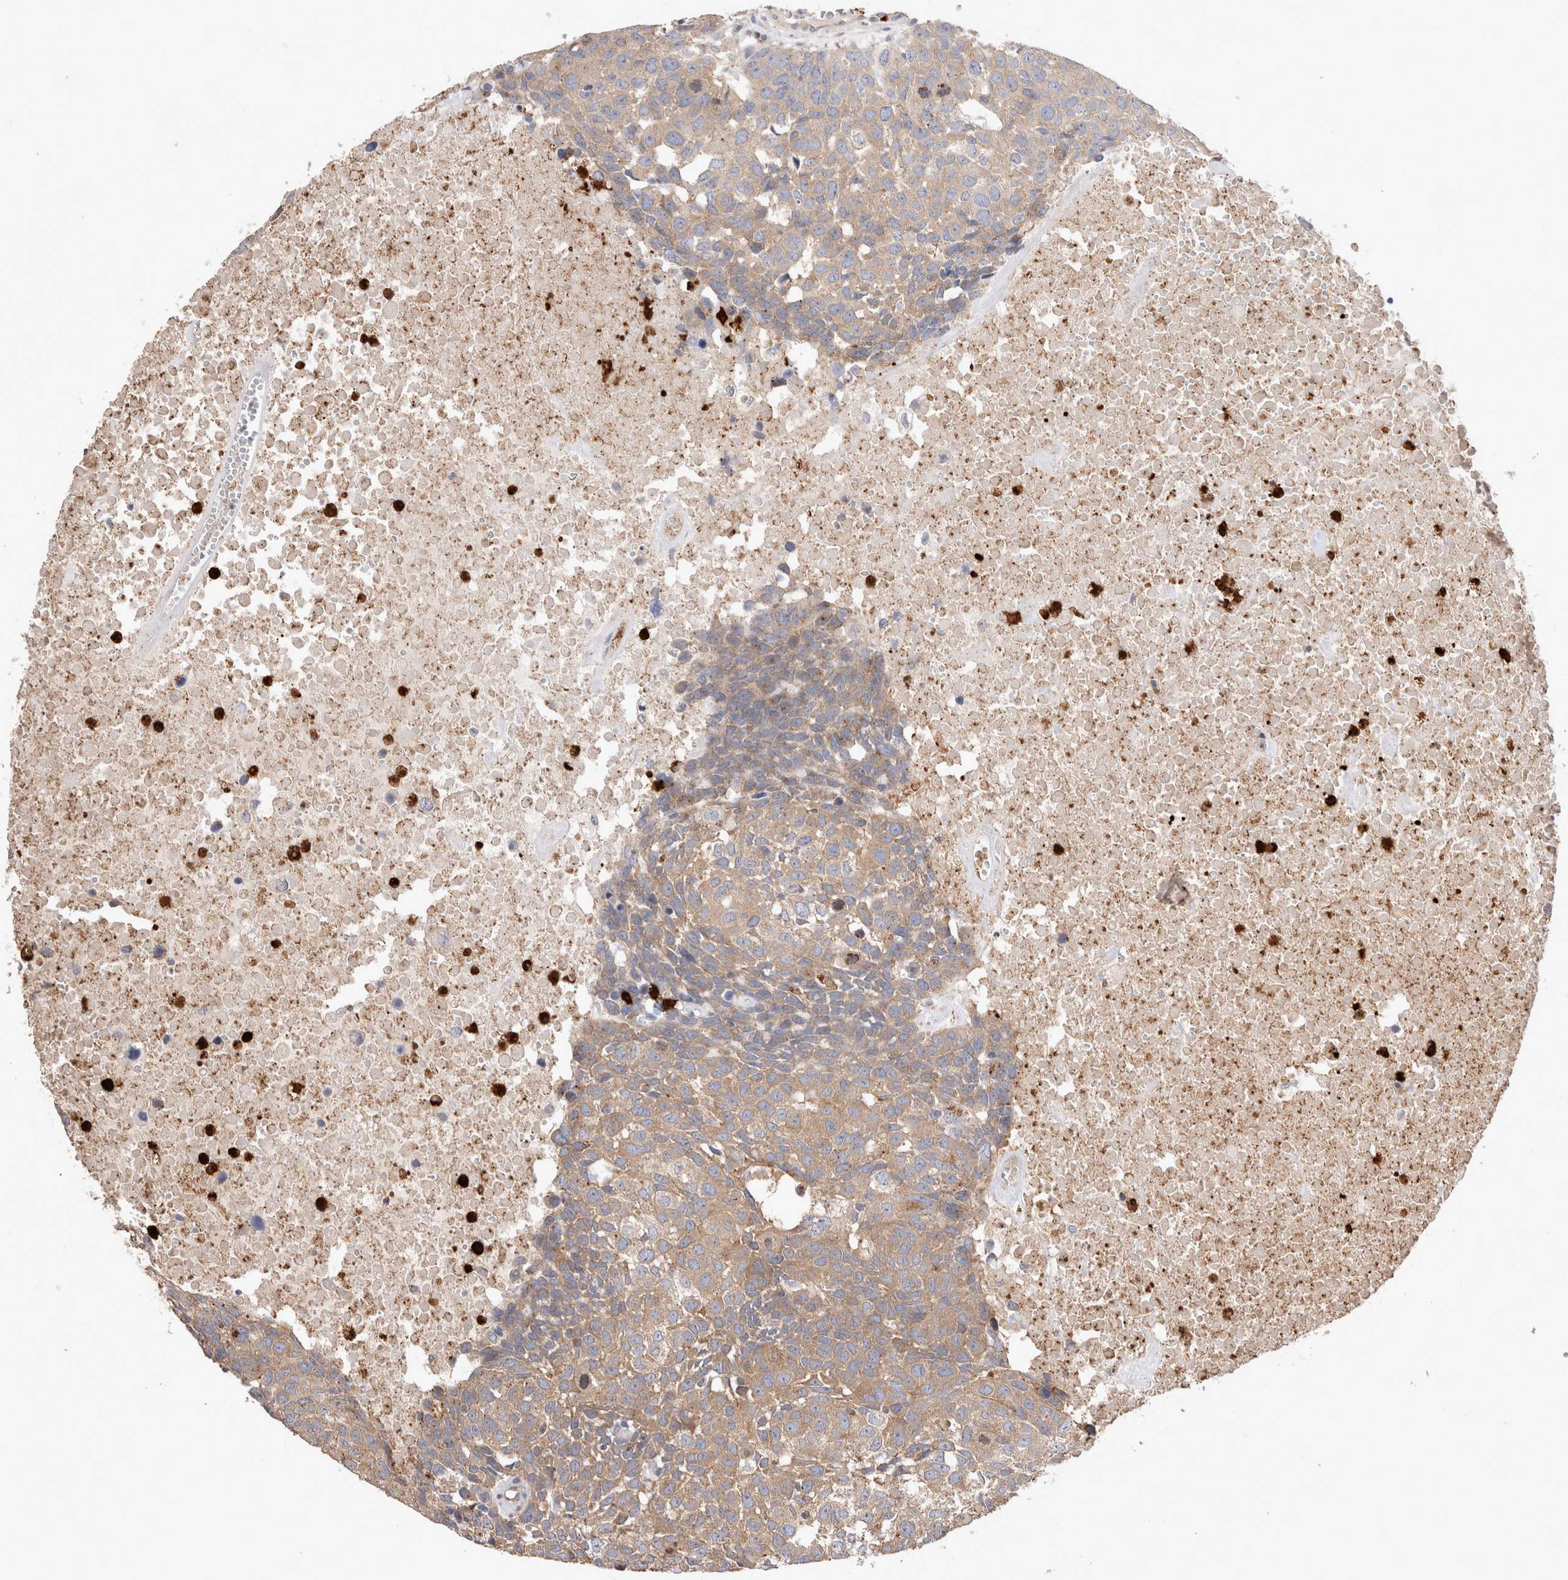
{"staining": {"intensity": "moderate", "quantity": ">75%", "location": "cytoplasmic/membranous"}, "tissue": "head and neck cancer", "cell_type": "Tumor cells", "image_type": "cancer", "snomed": [{"axis": "morphology", "description": "Squamous cell carcinoma, NOS"}, {"axis": "topography", "description": "Head-Neck"}], "caption": "Tumor cells show moderate cytoplasmic/membranous staining in approximately >75% of cells in head and neck squamous cell carcinoma.", "gene": "NXT2", "patient": {"sex": "male", "age": 66}}